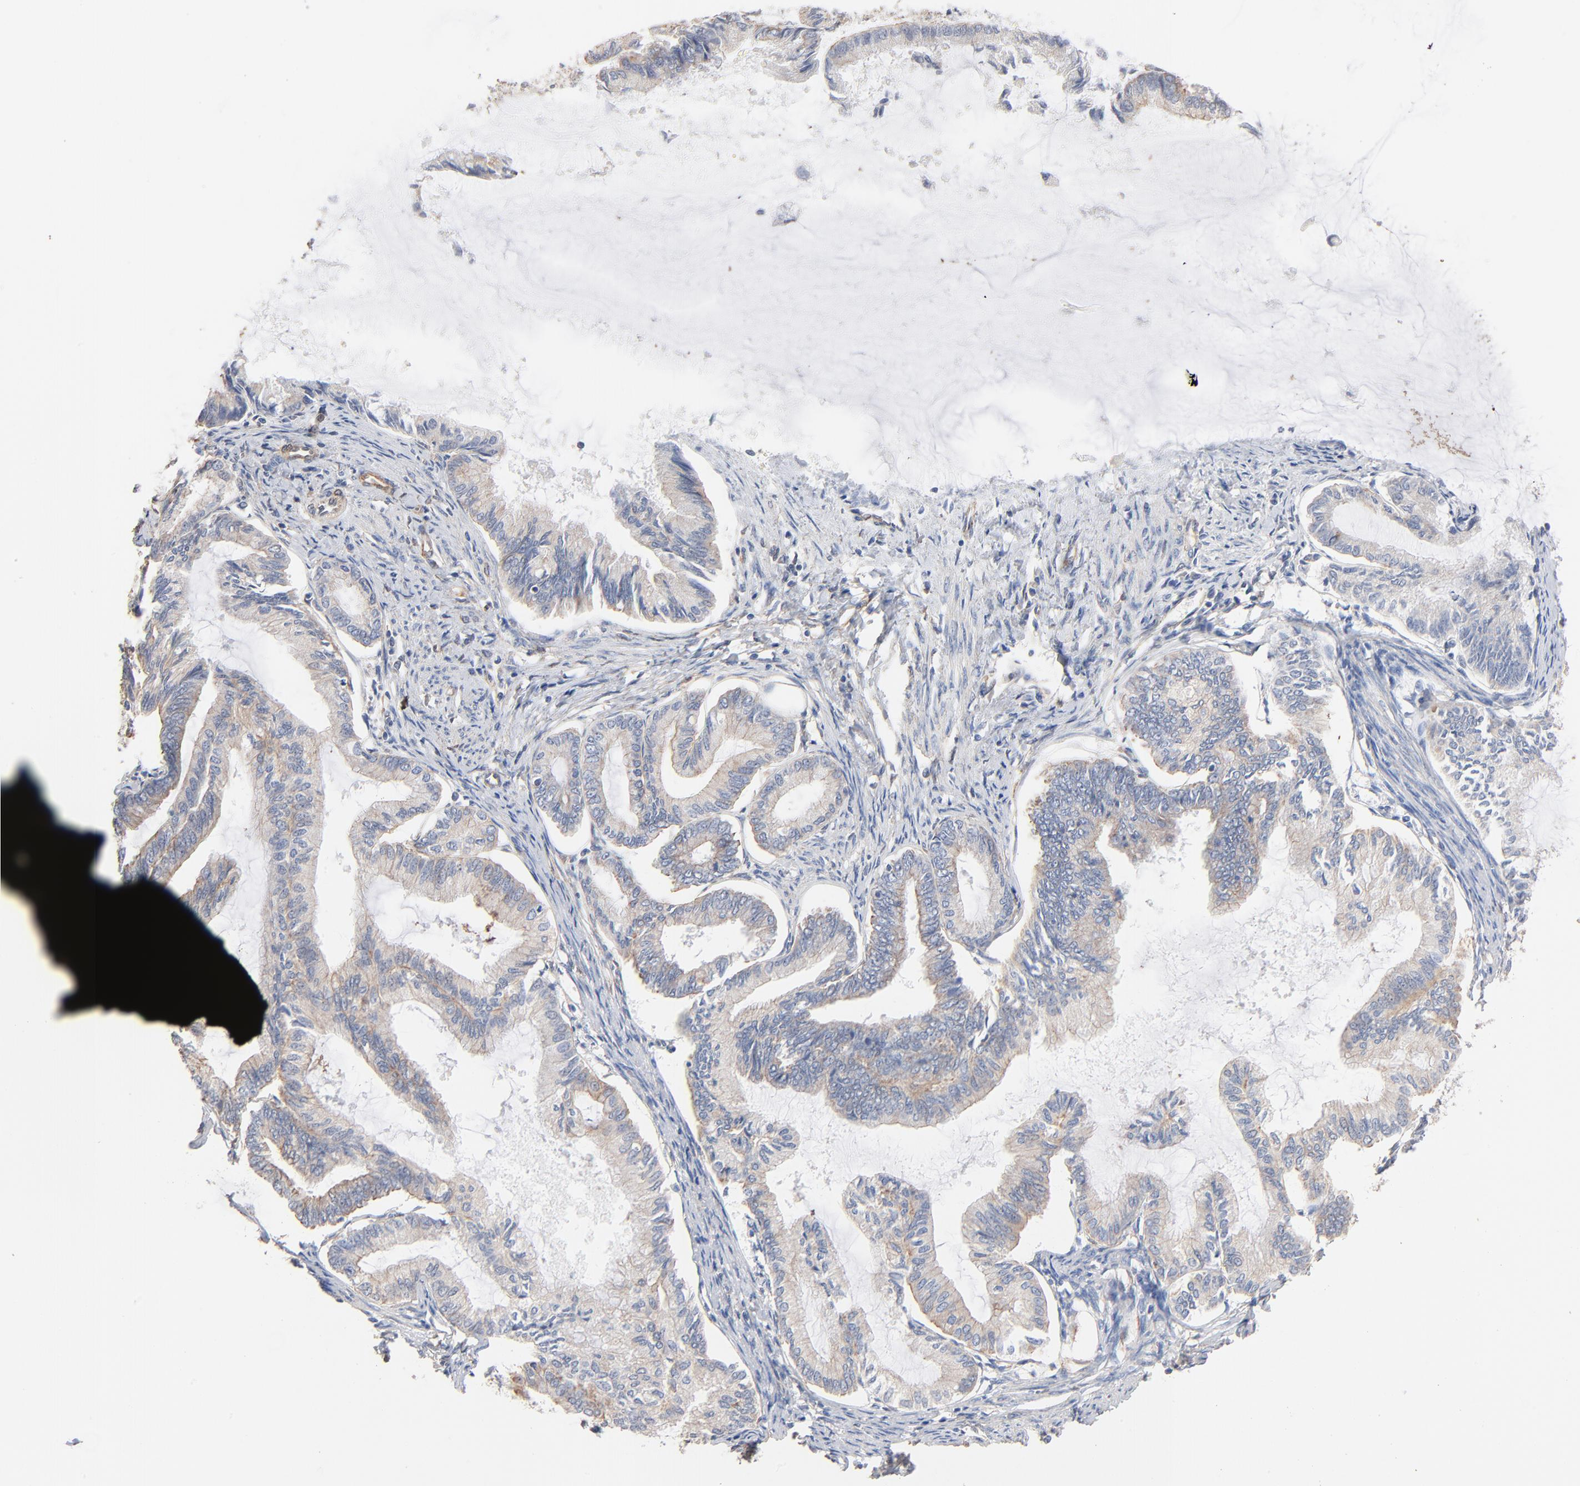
{"staining": {"intensity": "negative", "quantity": "none", "location": "none"}, "tissue": "endometrial cancer", "cell_type": "Tumor cells", "image_type": "cancer", "snomed": [{"axis": "morphology", "description": "Adenocarcinoma, NOS"}, {"axis": "topography", "description": "Endometrium"}], "caption": "Image shows no significant protein positivity in tumor cells of endometrial adenocarcinoma.", "gene": "ABCD4", "patient": {"sex": "female", "age": 86}}